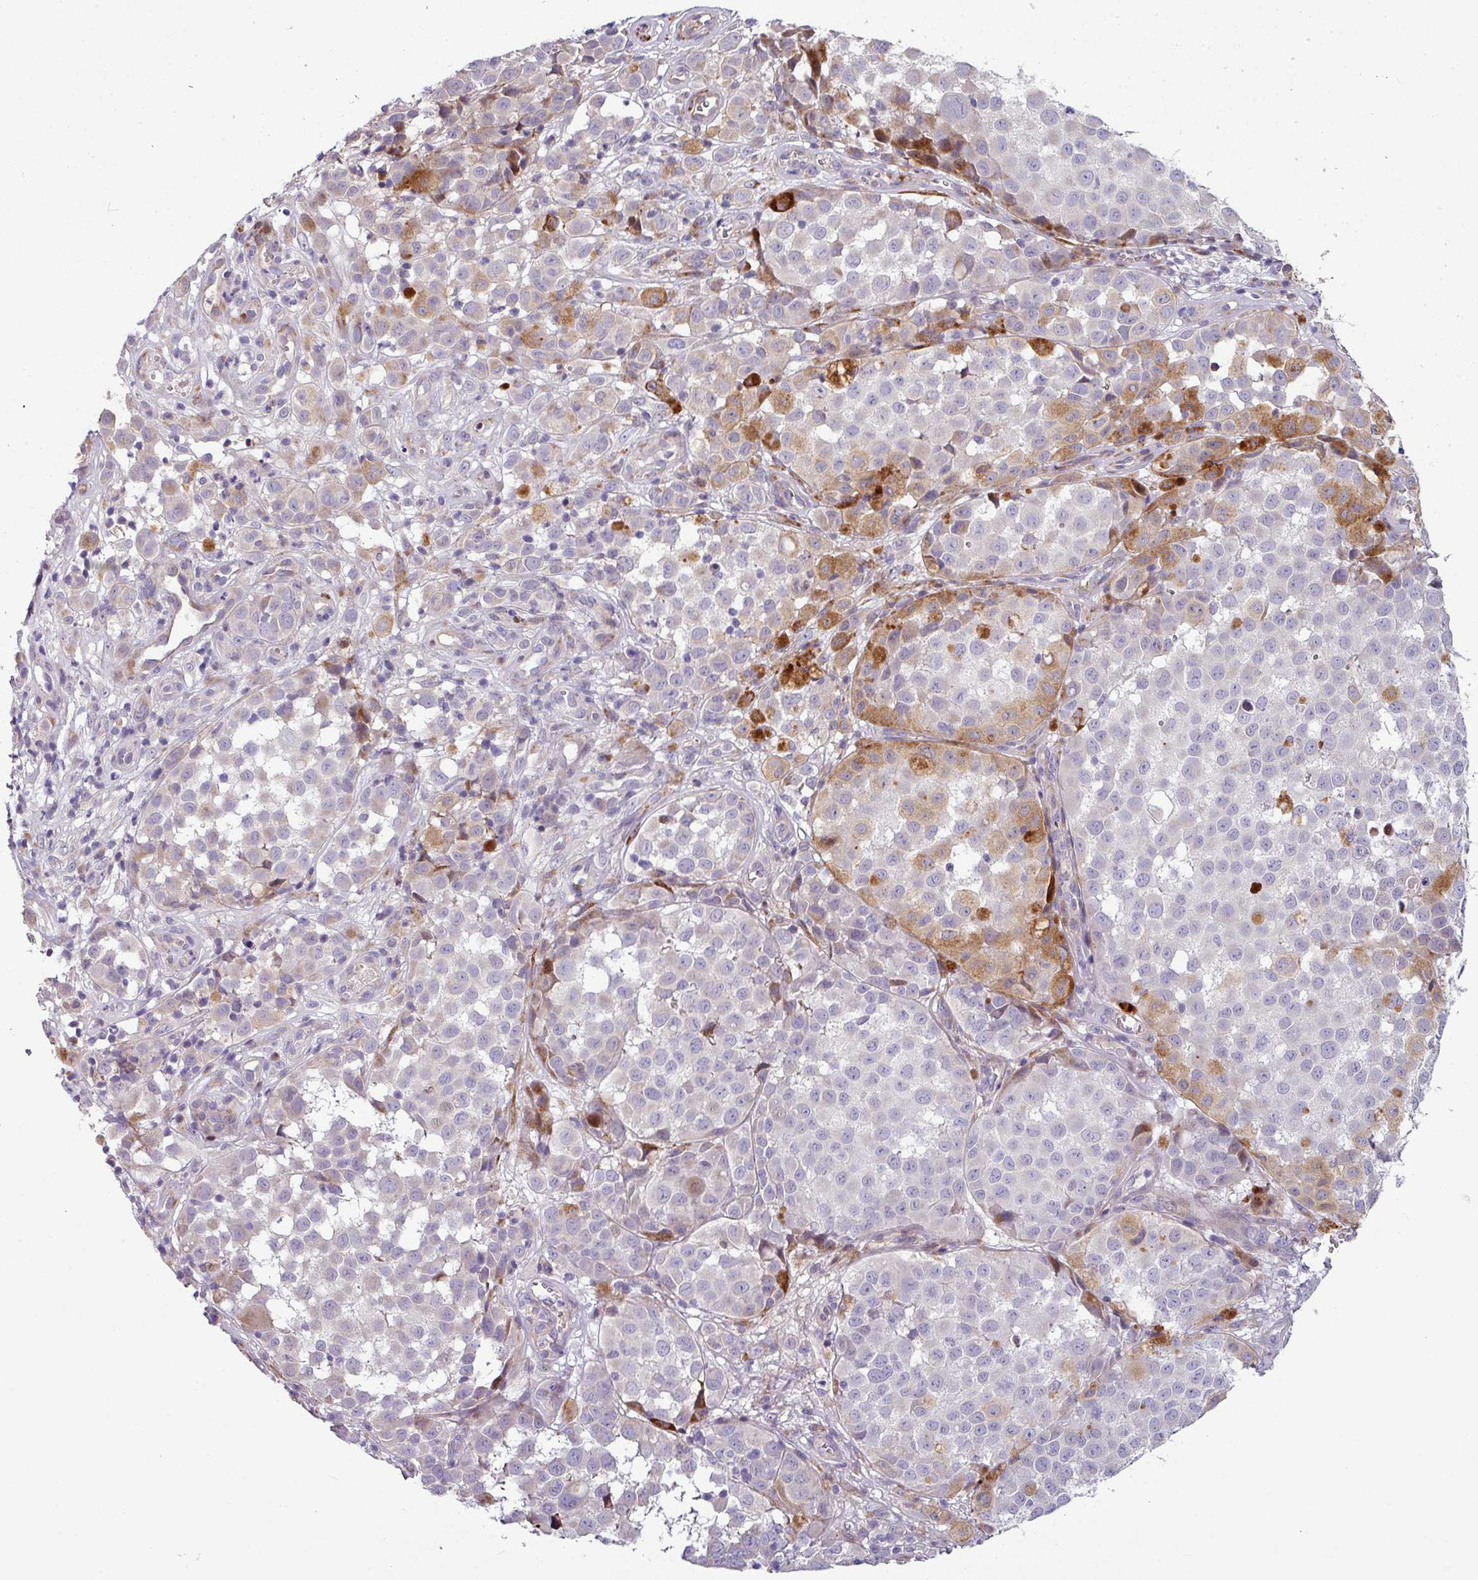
{"staining": {"intensity": "moderate", "quantity": "<25%", "location": "cytoplasmic/membranous"}, "tissue": "melanoma", "cell_type": "Tumor cells", "image_type": "cancer", "snomed": [{"axis": "morphology", "description": "Malignant melanoma, NOS"}, {"axis": "topography", "description": "Skin"}], "caption": "A high-resolution histopathology image shows immunohistochemistry (IHC) staining of melanoma, which displays moderate cytoplasmic/membranous positivity in about <25% of tumor cells.", "gene": "KLHL3", "patient": {"sex": "male", "age": 64}}